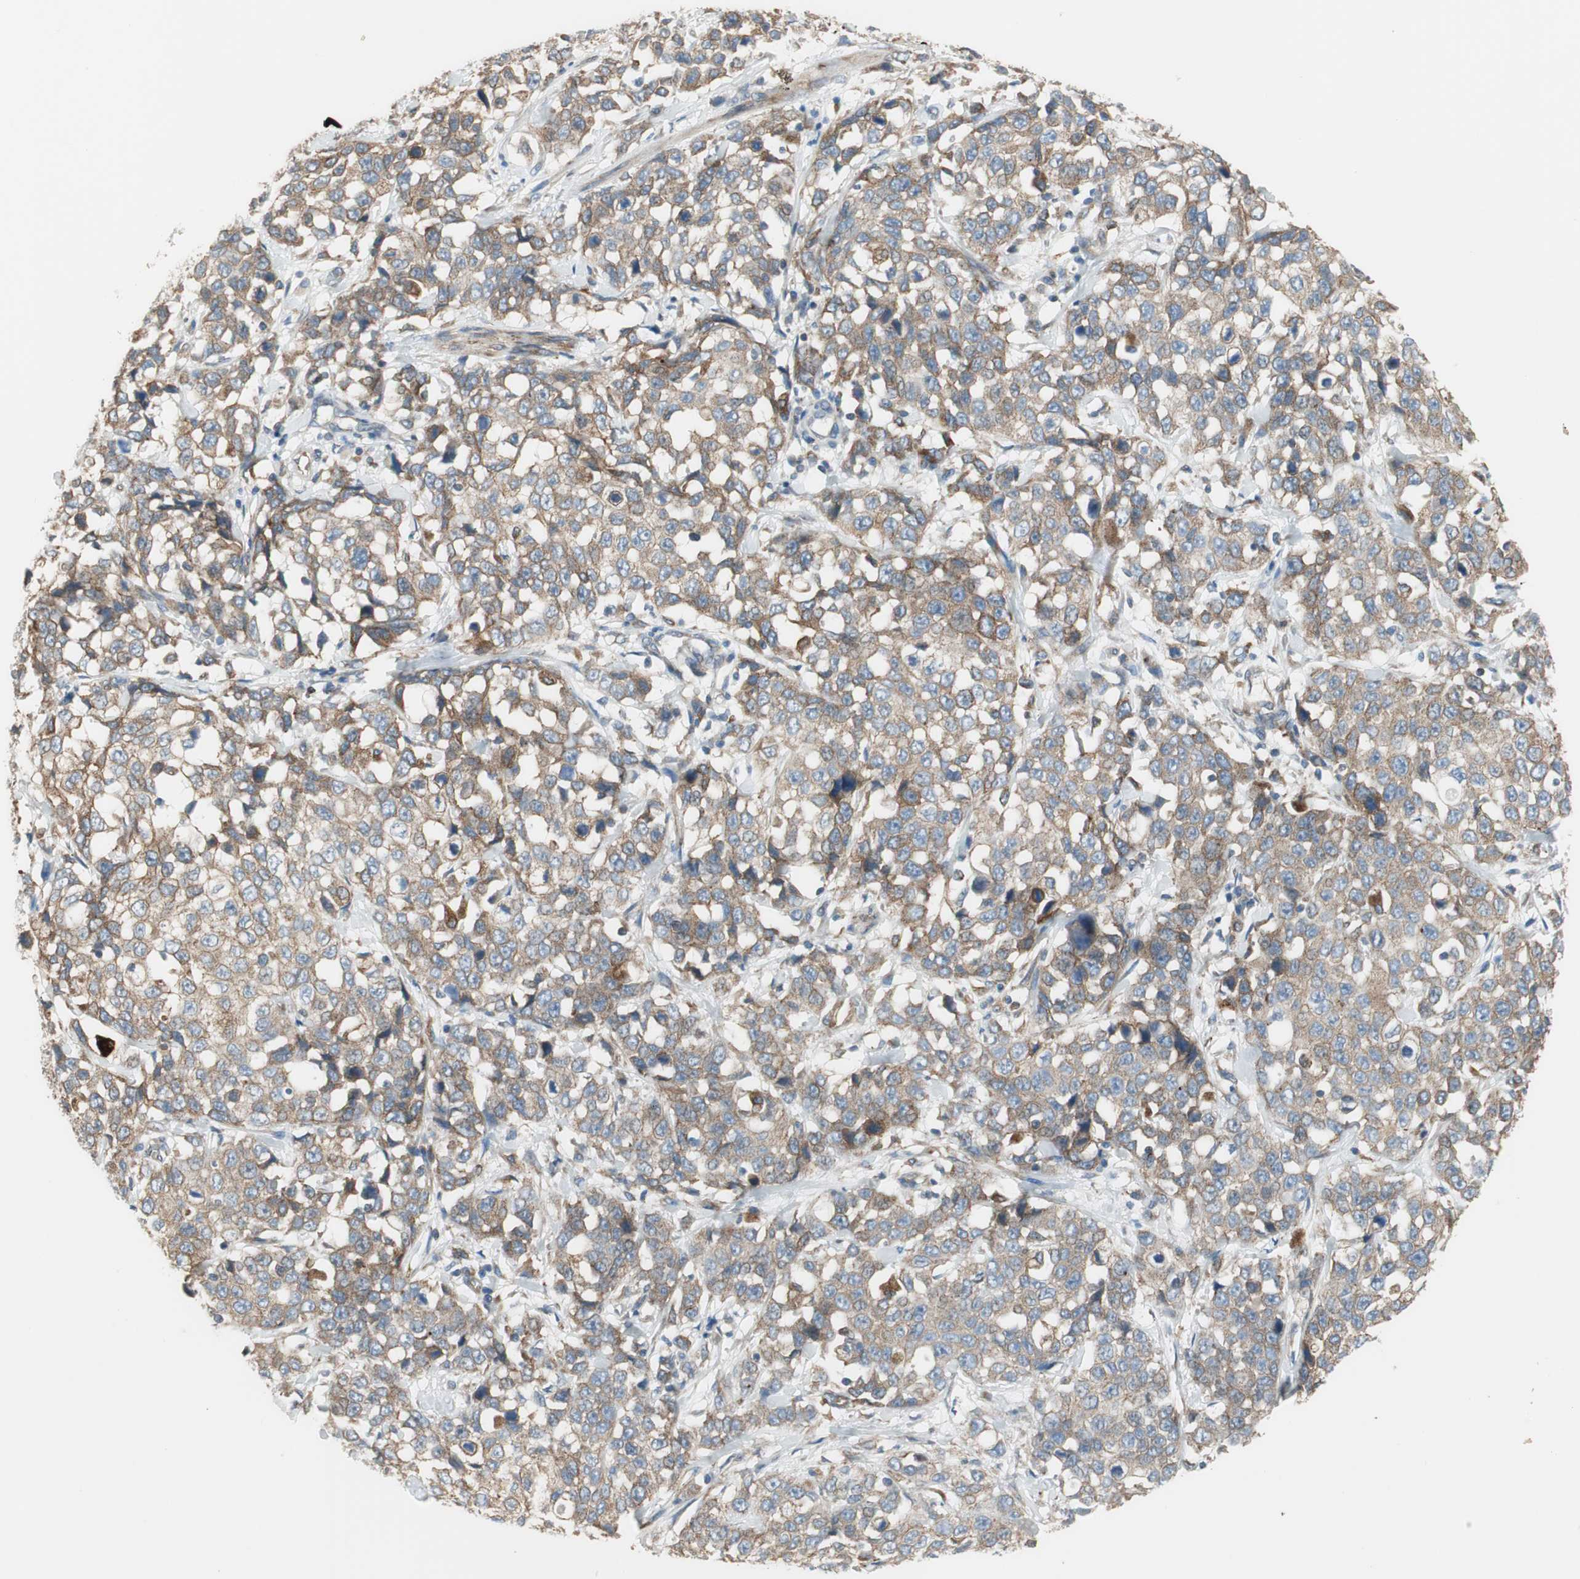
{"staining": {"intensity": "moderate", "quantity": ">75%", "location": "cytoplasmic/membranous"}, "tissue": "stomach cancer", "cell_type": "Tumor cells", "image_type": "cancer", "snomed": [{"axis": "morphology", "description": "Normal tissue, NOS"}, {"axis": "morphology", "description": "Adenocarcinoma, NOS"}, {"axis": "topography", "description": "Stomach"}], "caption": "Immunohistochemical staining of adenocarcinoma (stomach) displays medium levels of moderate cytoplasmic/membranous expression in about >75% of tumor cells.", "gene": "CLCC1", "patient": {"sex": "male", "age": 48}}